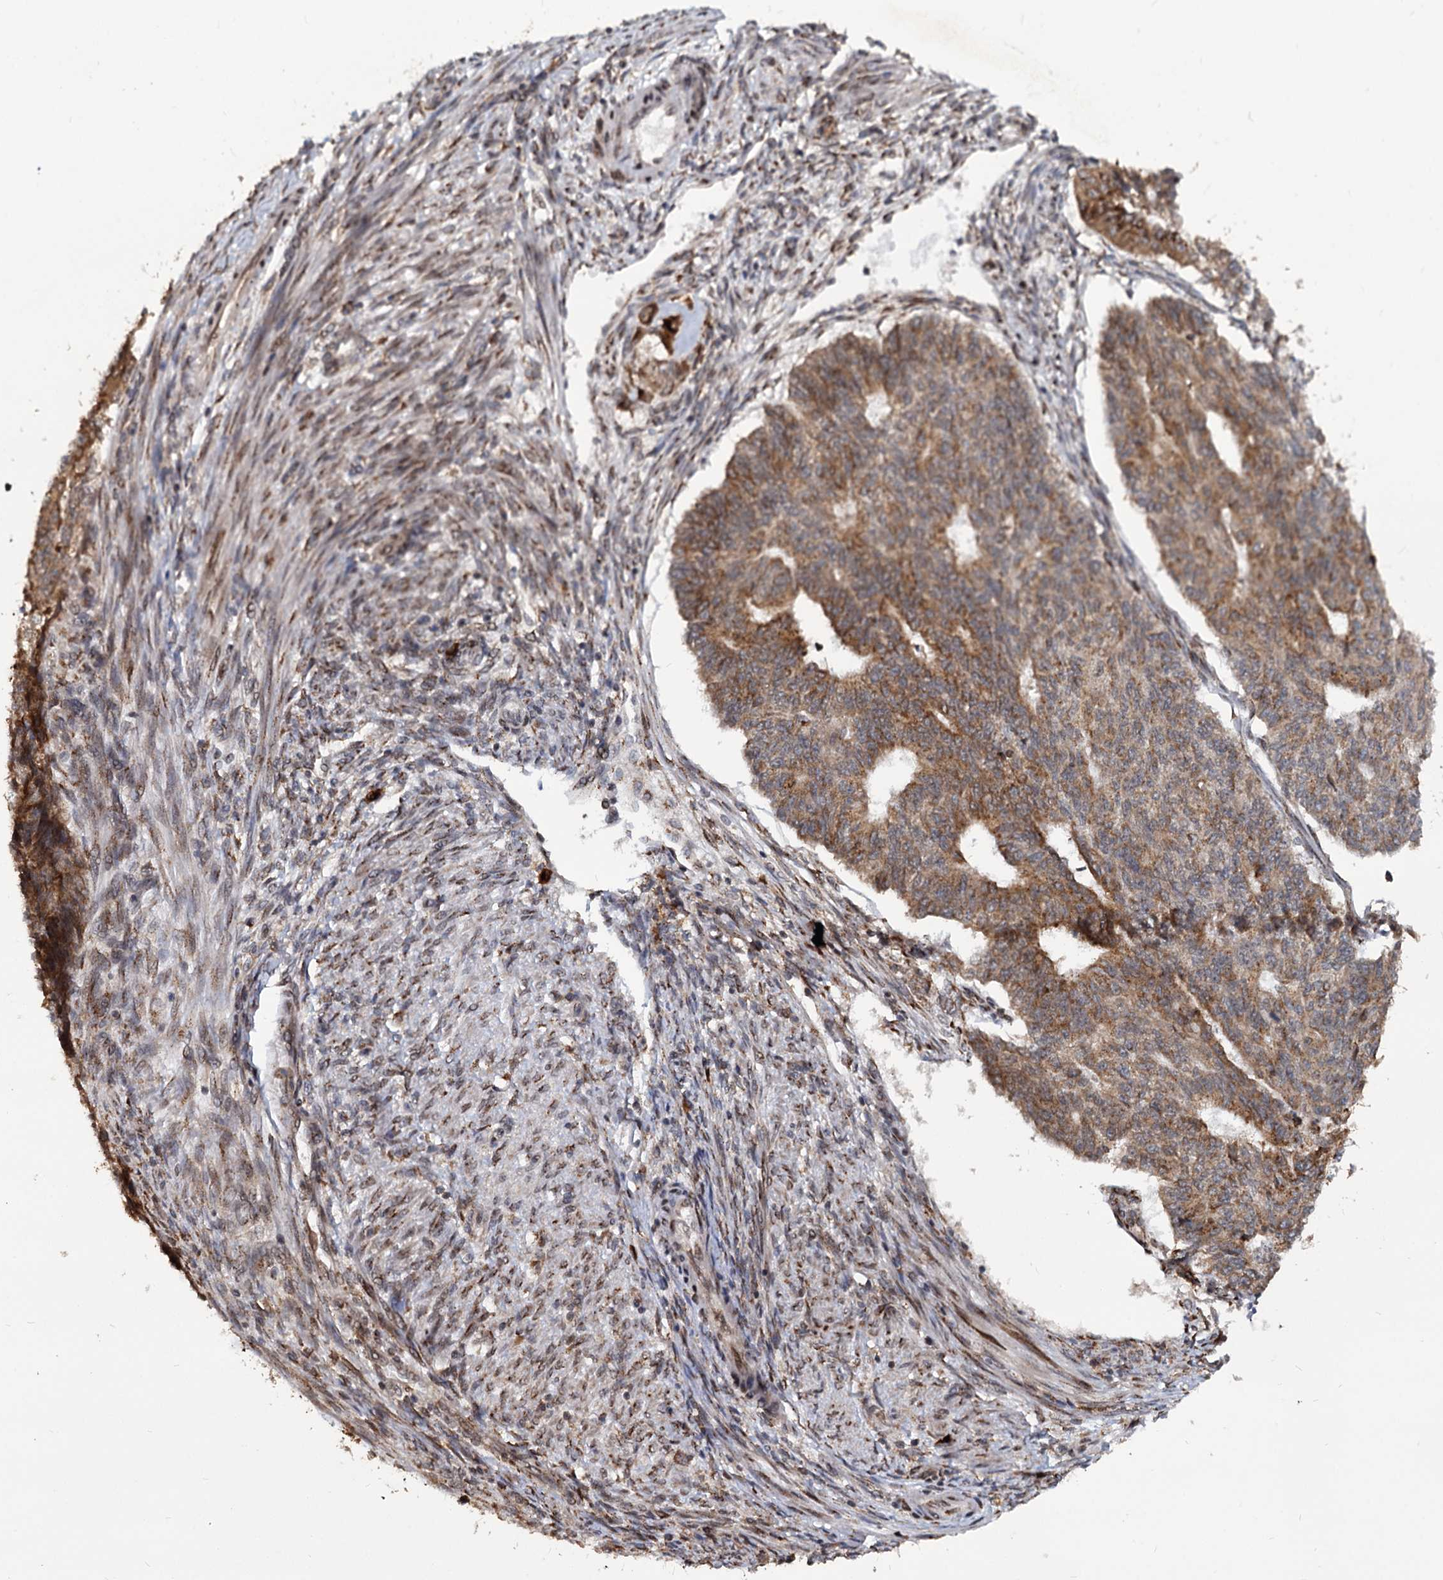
{"staining": {"intensity": "moderate", "quantity": ">75%", "location": "cytoplasmic/membranous"}, "tissue": "endometrial cancer", "cell_type": "Tumor cells", "image_type": "cancer", "snomed": [{"axis": "morphology", "description": "Adenocarcinoma, NOS"}, {"axis": "topography", "description": "Endometrium"}], "caption": "High-power microscopy captured an immunohistochemistry micrograph of endometrial cancer (adenocarcinoma), revealing moderate cytoplasmic/membranous expression in approximately >75% of tumor cells.", "gene": "SAAL1", "patient": {"sex": "female", "age": 32}}